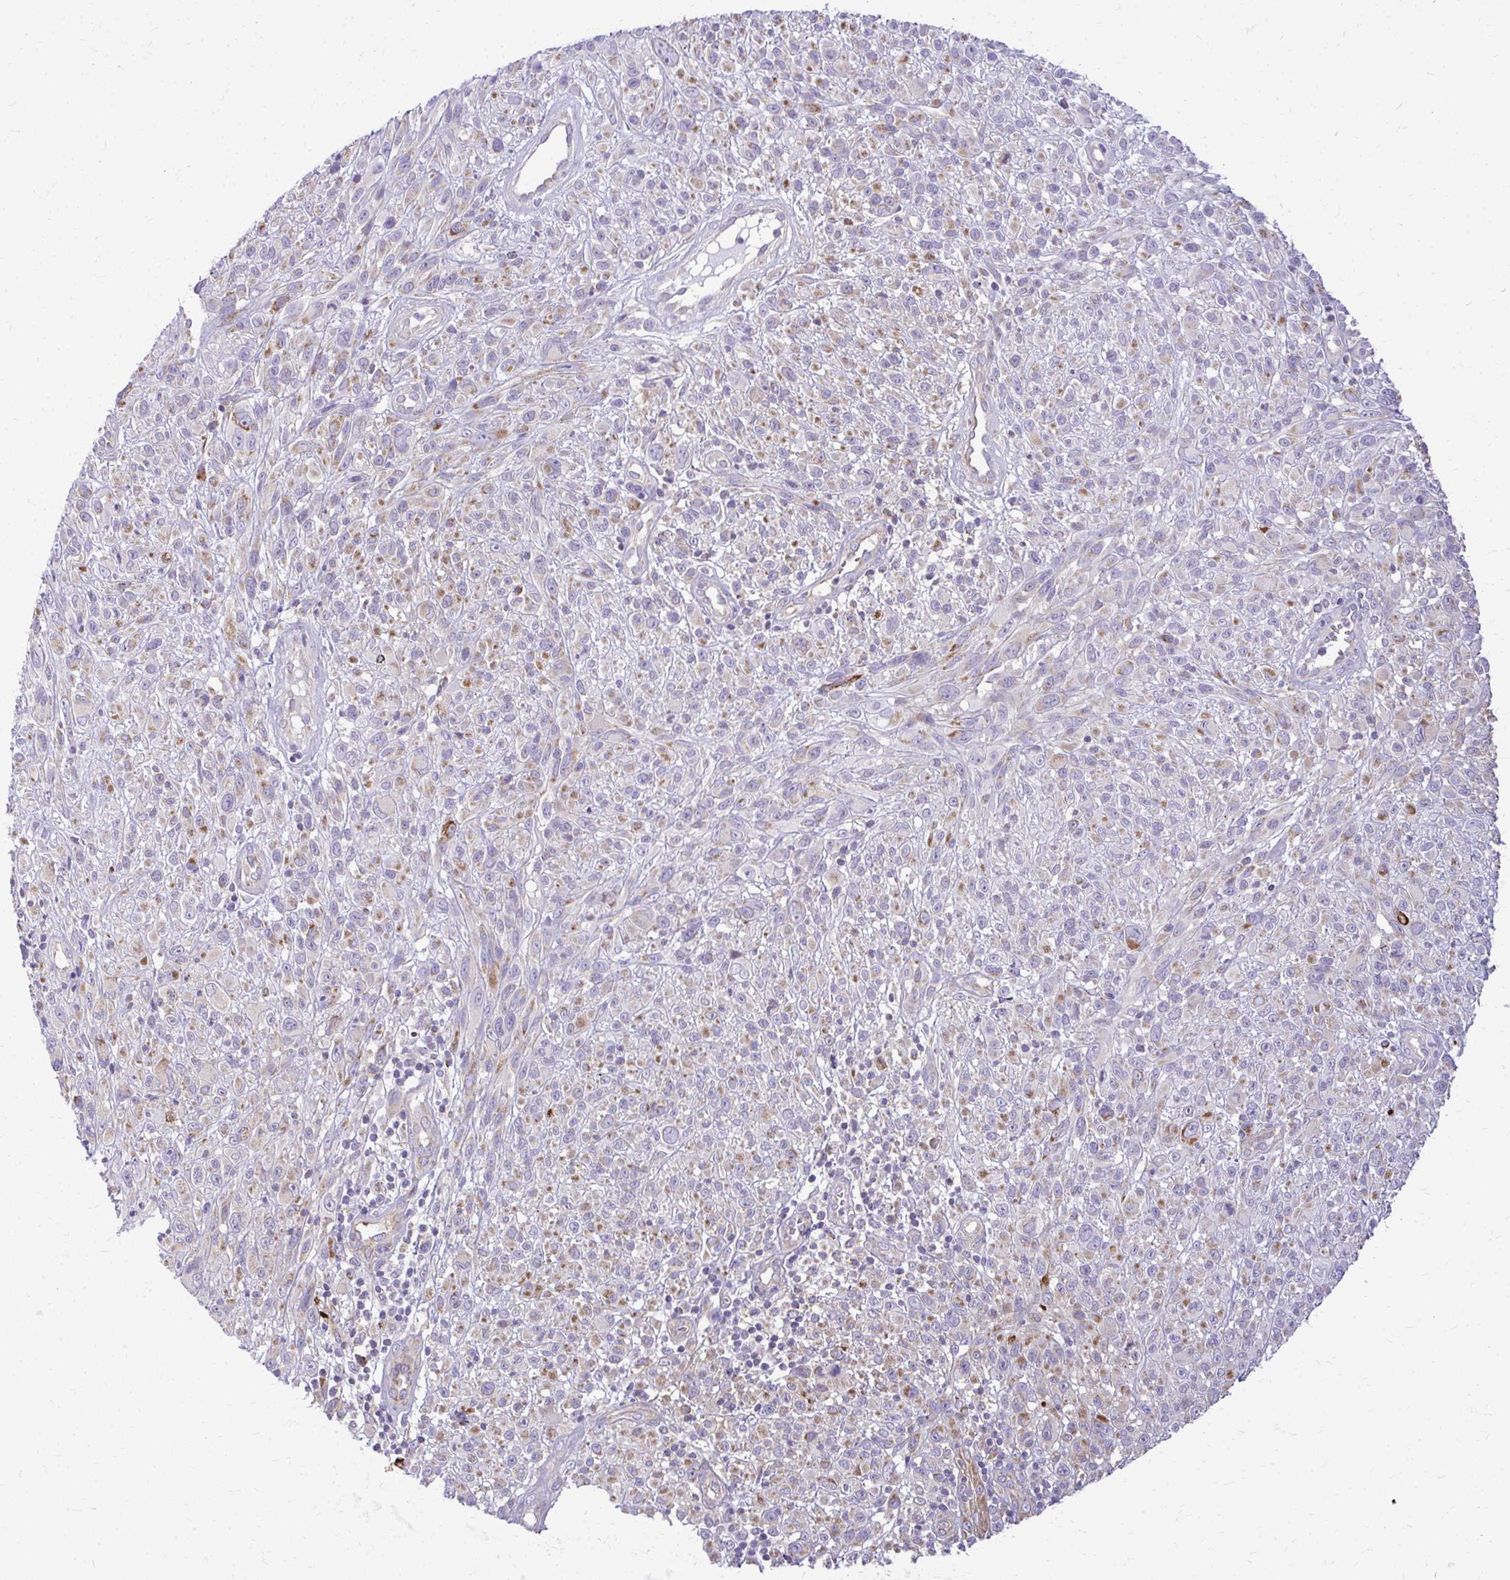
{"staining": {"intensity": "moderate", "quantity": "25%-75%", "location": "cytoplasmic/membranous"}, "tissue": "melanoma", "cell_type": "Tumor cells", "image_type": "cancer", "snomed": [{"axis": "morphology", "description": "Malignant melanoma, NOS"}, {"axis": "topography", "description": "Skin"}], "caption": "Protein positivity by IHC reveals moderate cytoplasmic/membranous expression in about 25%-75% of tumor cells in melanoma.", "gene": "IFIT1", "patient": {"sex": "male", "age": 68}}